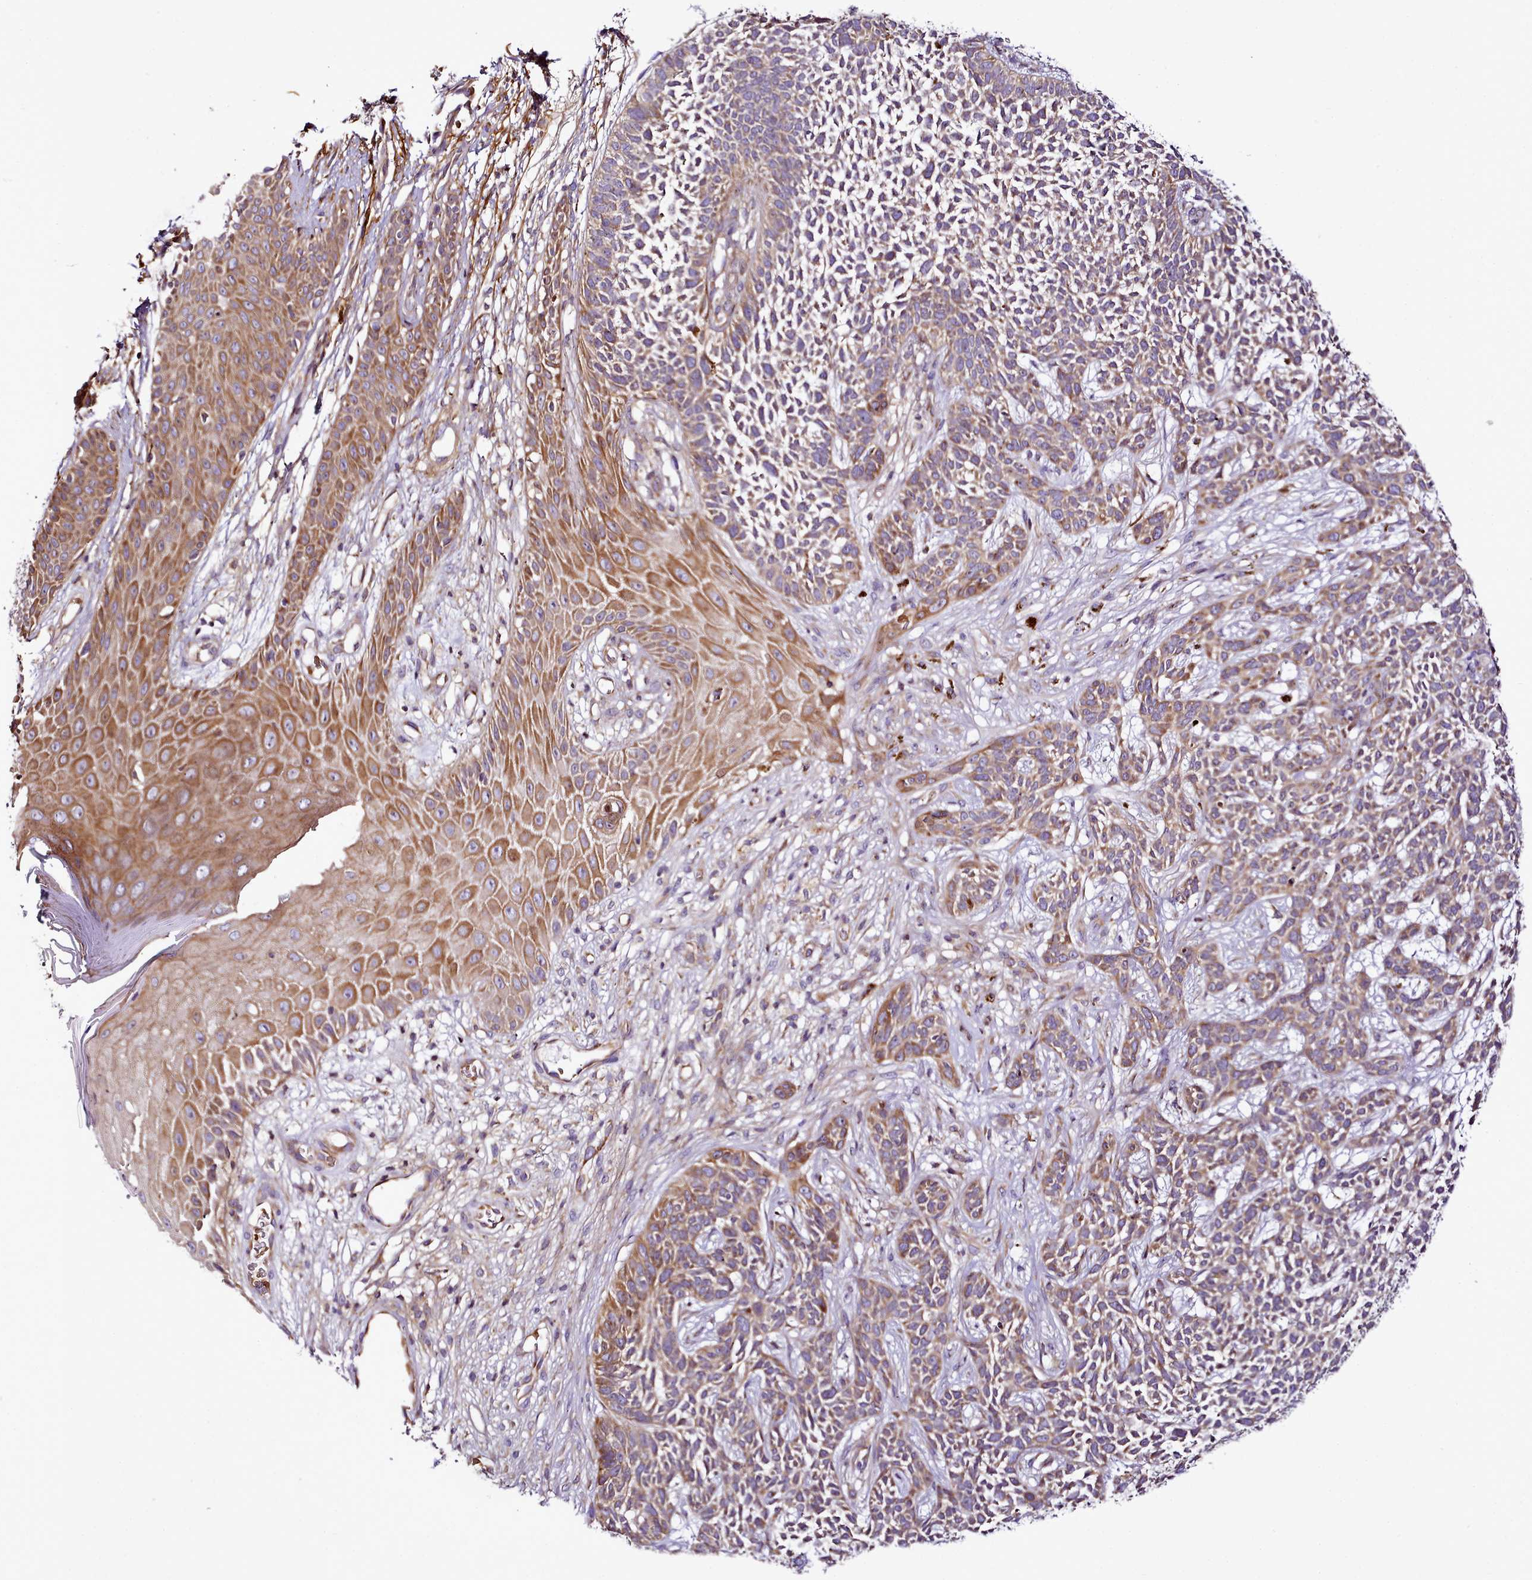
{"staining": {"intensity": "moderate", "quantity": "25%-75%", "location": "cytoplasmic/membranous"}, "tissue": "skin cancer", "cell_type": "Tumor cells", "image_type": "cancer", "snomed": [{"axis": "morphology", "description": "Basal cell carcinoma"}, {"axis": "topography", "description": "Skin"}], "caption": "Skin basal cell carcinoma stained with DAB immunohistochemistry shows medium levels of moderate cytoplasmic/membranous staining in about 25%-75% of tumor cells. Nuclei are stained in blue.", "gene": "NBPF1", "patient": {"sex": "female", "age": 84}}